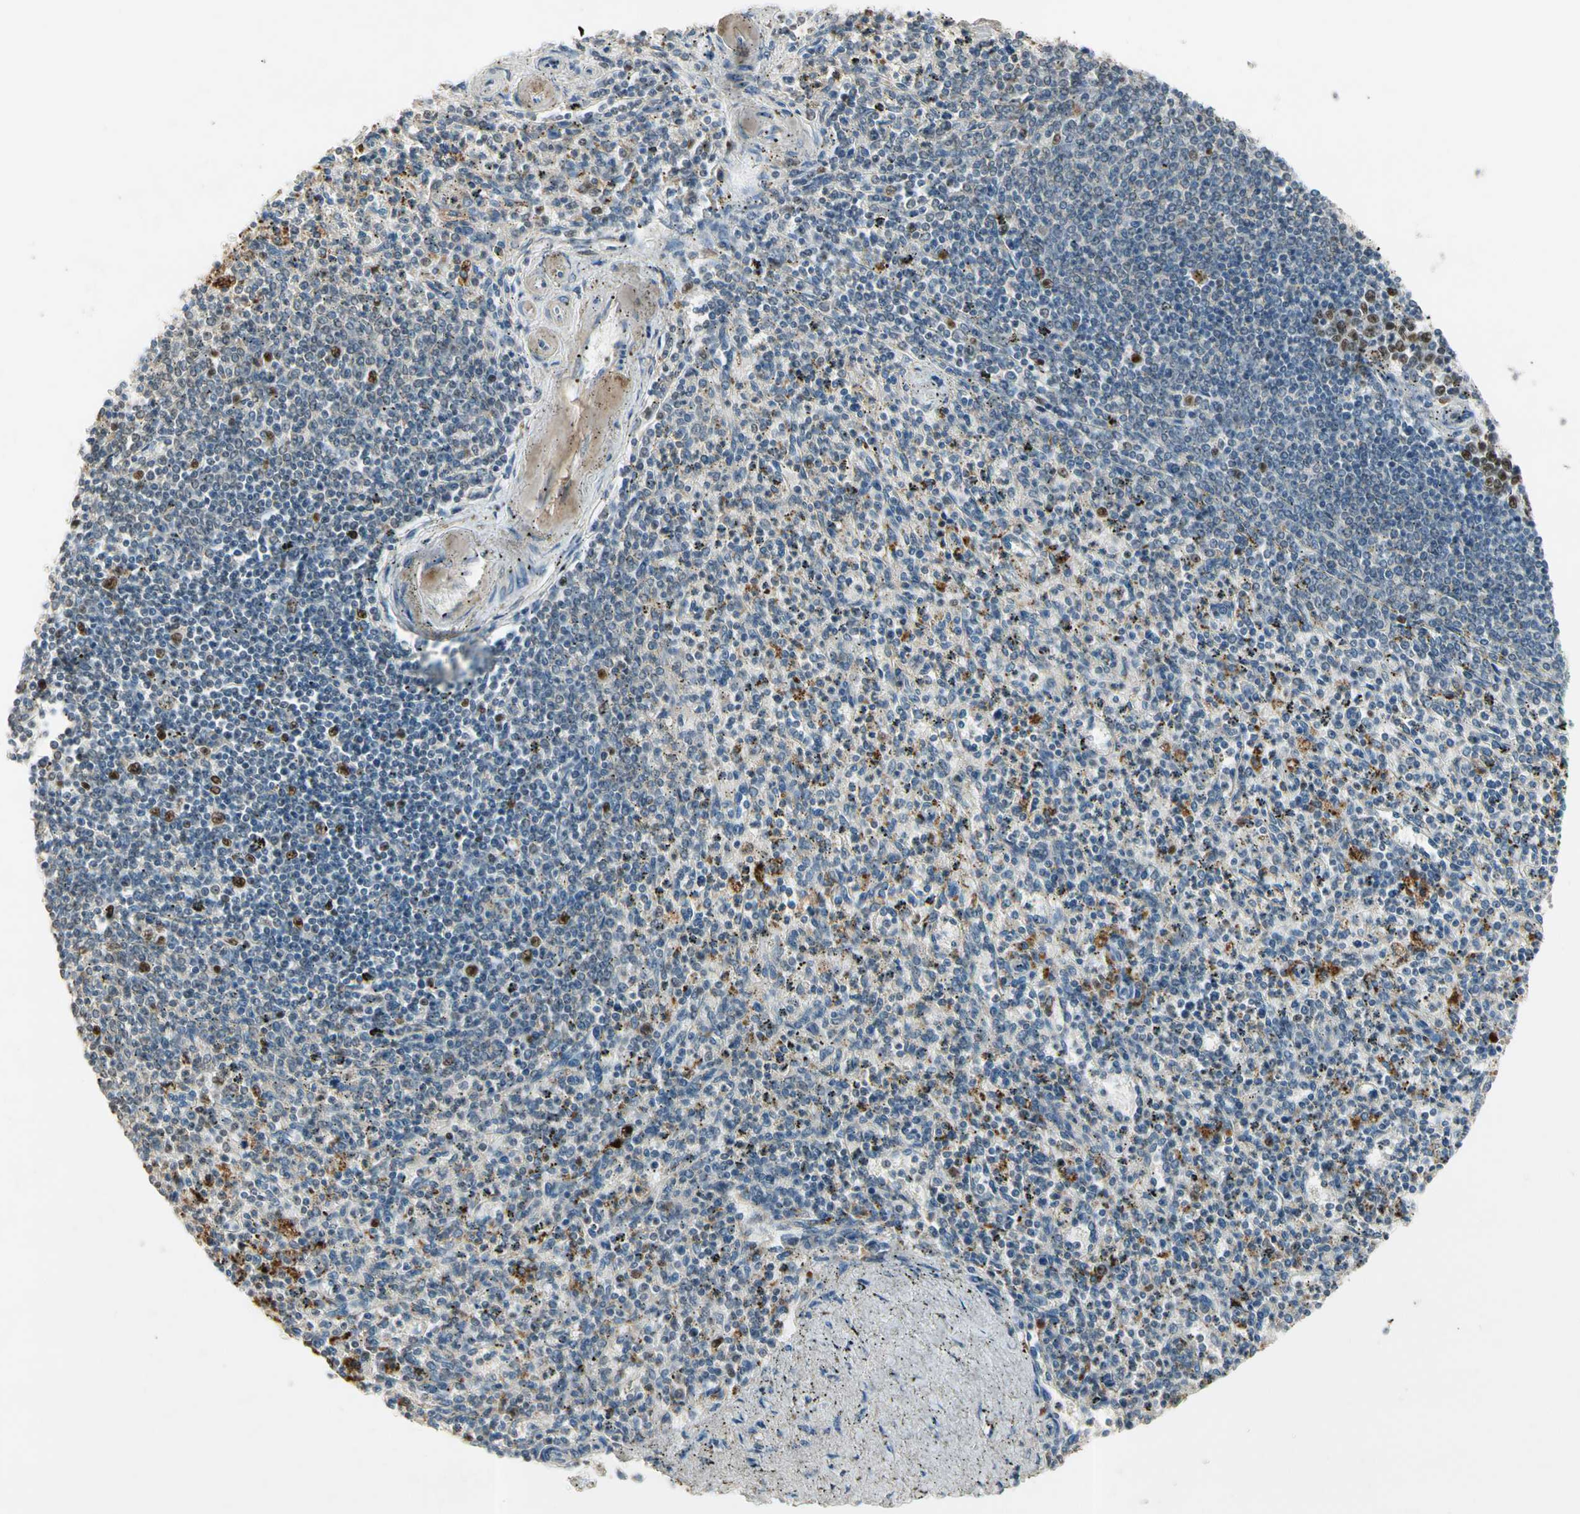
{"staining": {"intensity": "moderate", "quantity": "<25%", "location": "cytoplasmic/membranous,nuclear"}, "tissue": "spleen", "cell_type": "Cells in red pulp", "image_type": "normal", "snomed": [{"axis": "morphology", "description": "Normal tissue, NOS"}, {"axis": "topography", "description": "Spleen"}], "caption": "Normal spleen was stained to show a protein in brown. There is low levels of moderate cytoplasmic/membranous,nuclear positivity in about <25% of cells in red pulp. Ihc stains the protein in brown and the nuclei are stained blue.", "gene": "ZKSCAN3", "patient": {"sex": "male", "age": 72}}